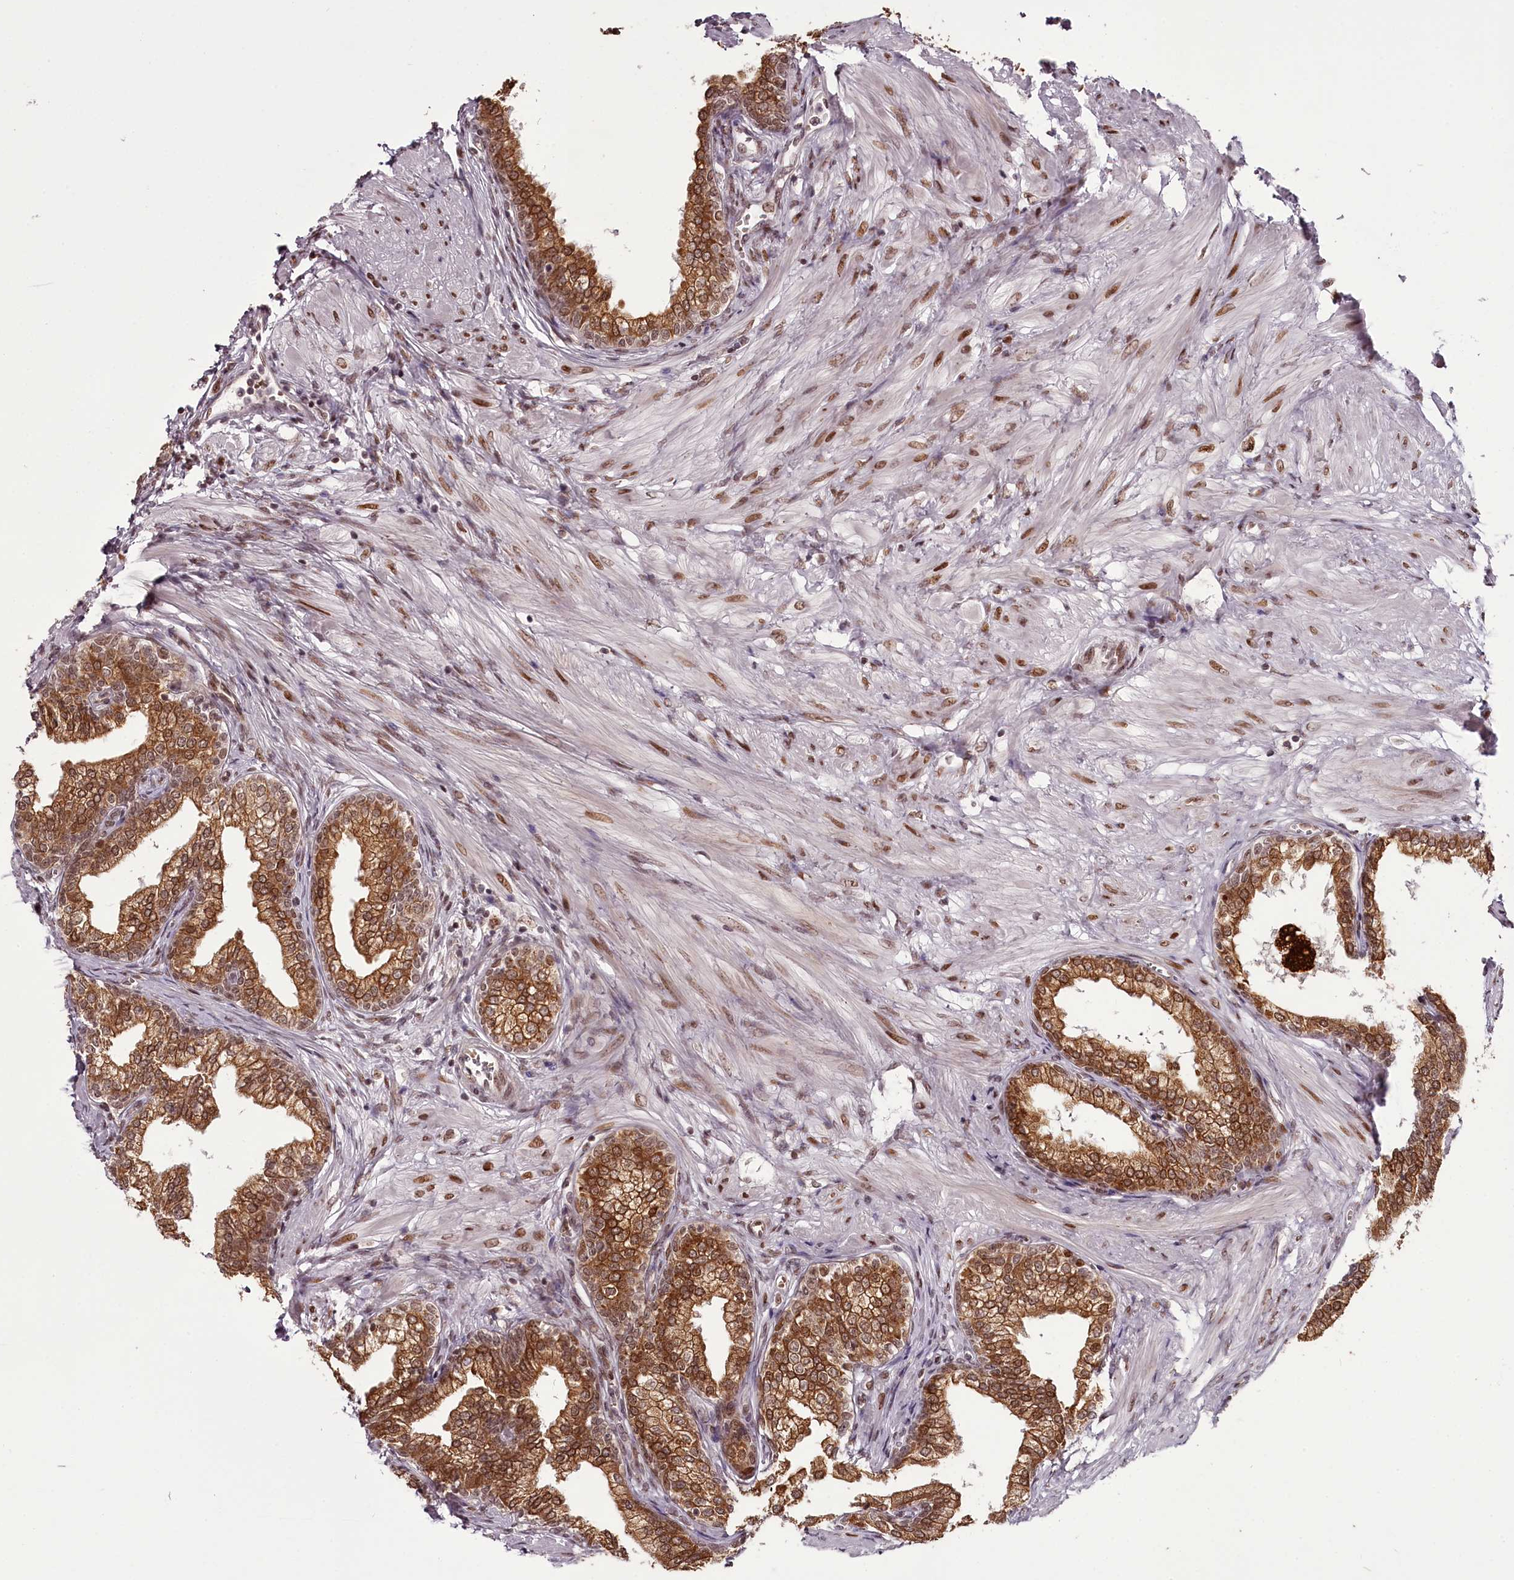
{"staining": {"intensity": "strong", "quantity": ">75%", "location": "cytoplasmic/membranous,nuclear"}, "tissue": "prostate", "cell_type": "Glandular cells", "image_type": "normal", "snomed": [{"axis": "morphology", "description": "Normal tissue, NOS"}, {"axis": "morphology", "description": "Urothelial carcinoma, Low grade"}, {"axis": "topography", "description": "Urinary bladder"}, {"axis": "topography", "description": "Prostate"}], "caption": "Immunohistochemical staining of unremarkable human prostate shows >75% levels of strong cytoplasmic/membranous,nuclear protein expression in about >75% of glandular cells.", "gene": "THYN1", "patient": {"sex": "male", "age": 60}}